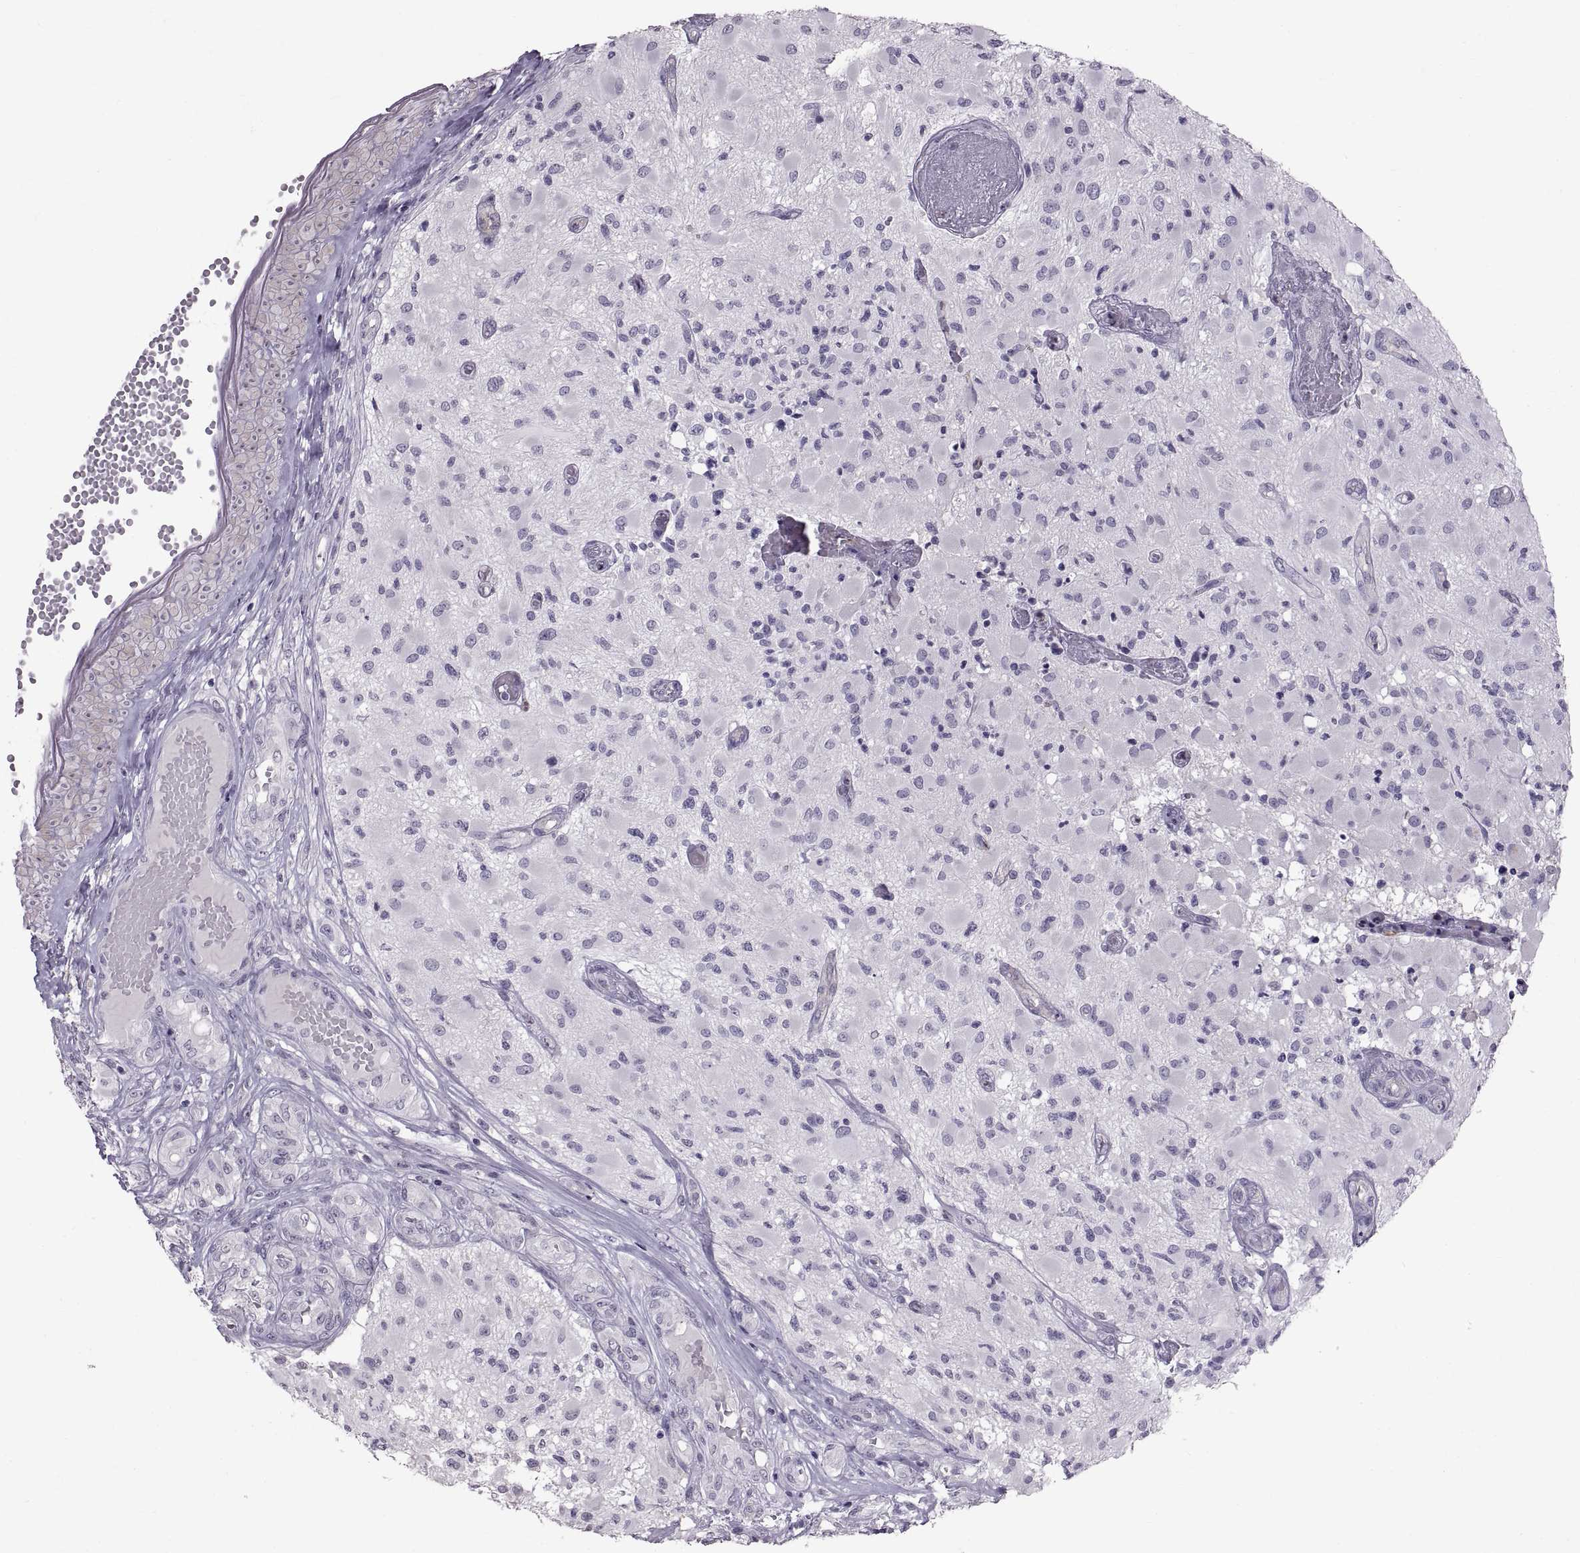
{"staining": {"intensity": "negative", "quantity": "none", "location": "none"}, "tissue": "glioma", "cell_type": "Tumor cells", "image_type": "cancer", "snomed": [{"axis": "morphology", "description": "Glioma, malignant, High grade"}, {"axis": "topography", "description": "Brain"}], "caption": "This is an immunohistochemistry histopathology image of glioma. There is no positivity in tumor cells.", "gene": "SPACDR", "patient": {"sex": "female", "age": 63}}